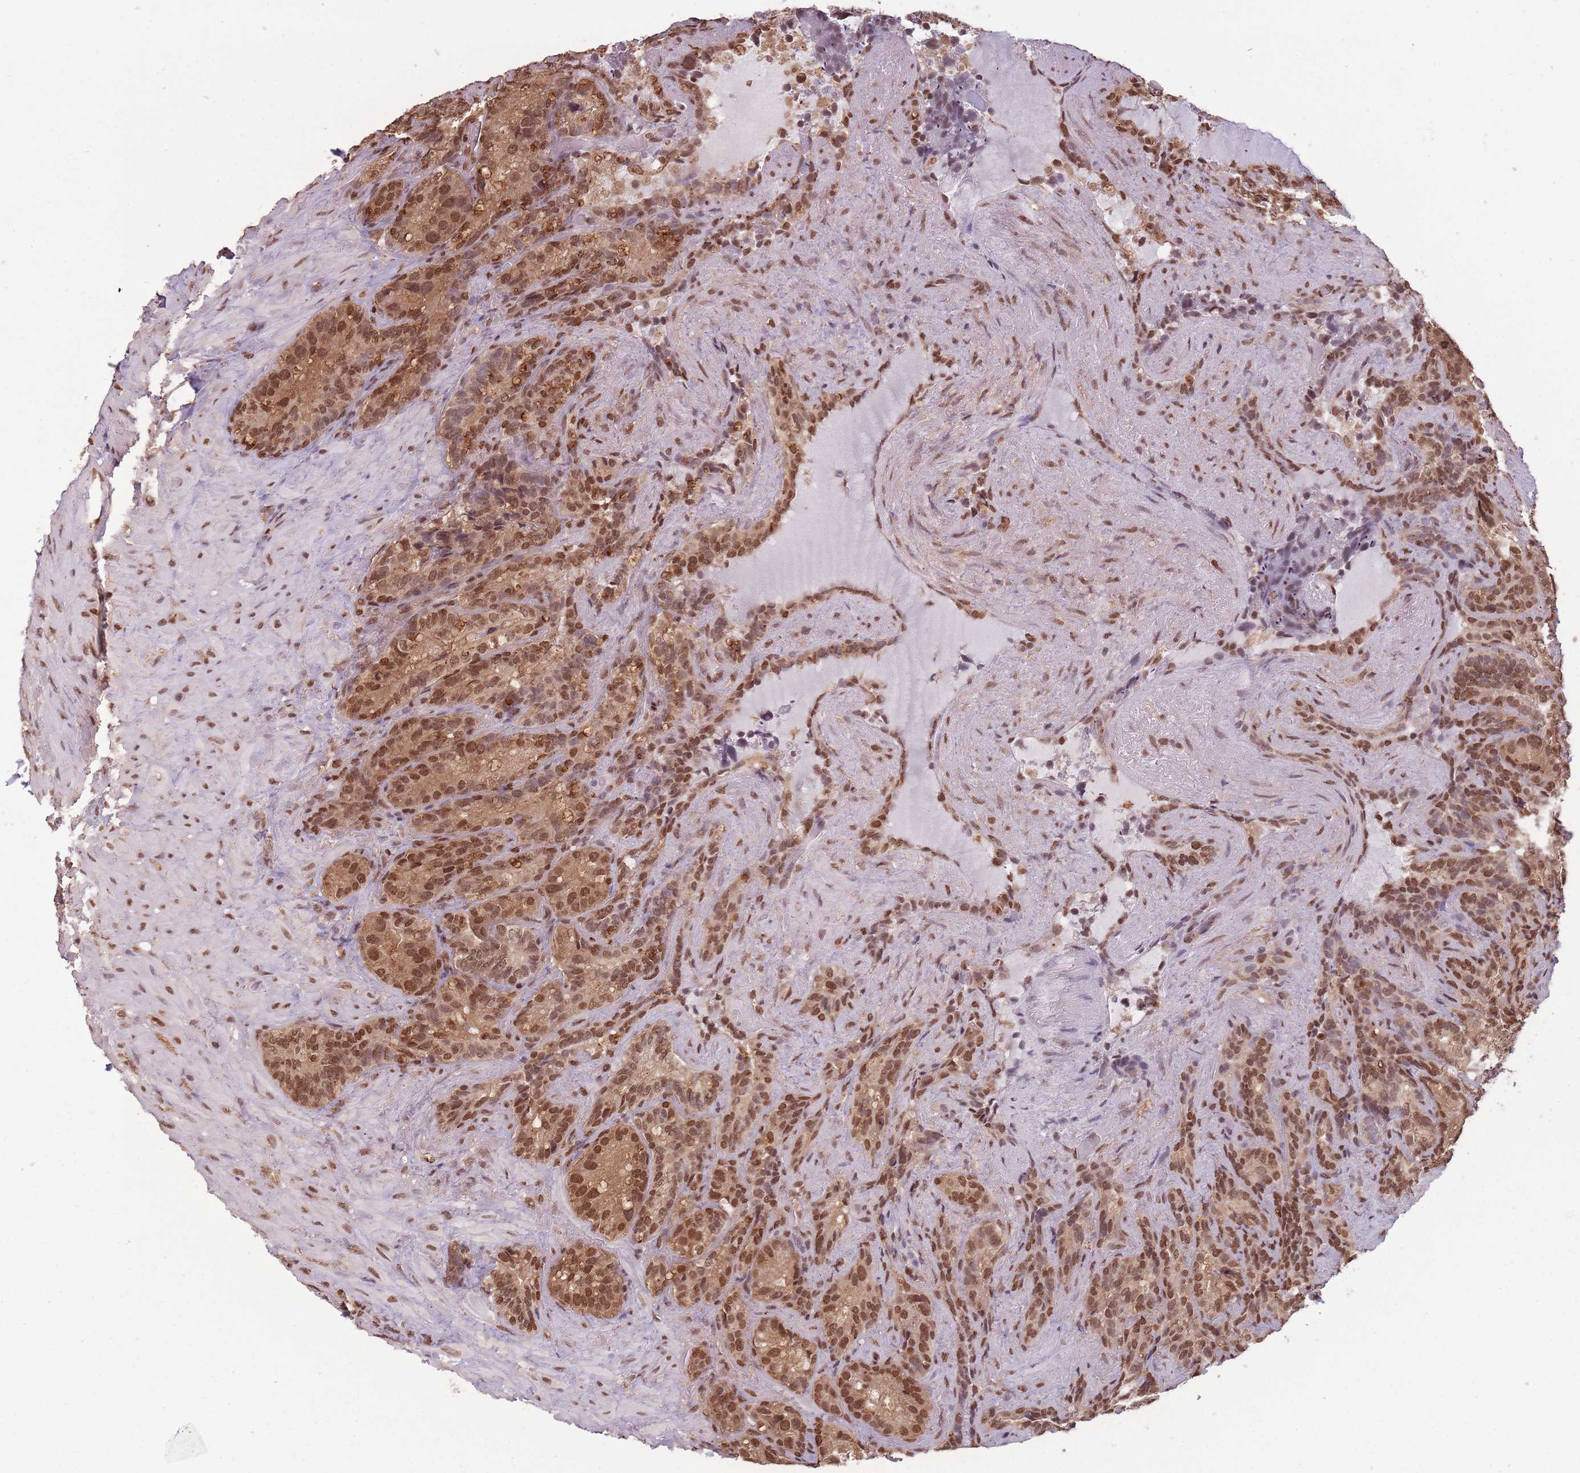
{"staining": {"intensity": "moderate", "quantity": ">75%", "location": "cytoplasmic/membranous,nuclear"}, "tissue": "seminal vesicle", "cell_type": "Glandular cells", "image_type": "normal", "snomed": [{"axis": "morphology", "description": "Normal tissue, NOS"}, {"axis": "topography", "description": "Seminal veicle"}], "caption": "This micrograph exhibits IHC staining of normal seminal vesicle, with medium moderate cytoplasmic/membranous,nuclear staining in approximately >75% of glandular cells.", "gene": "RPS27A", "patient": {"sex": "male", "age": 62}}